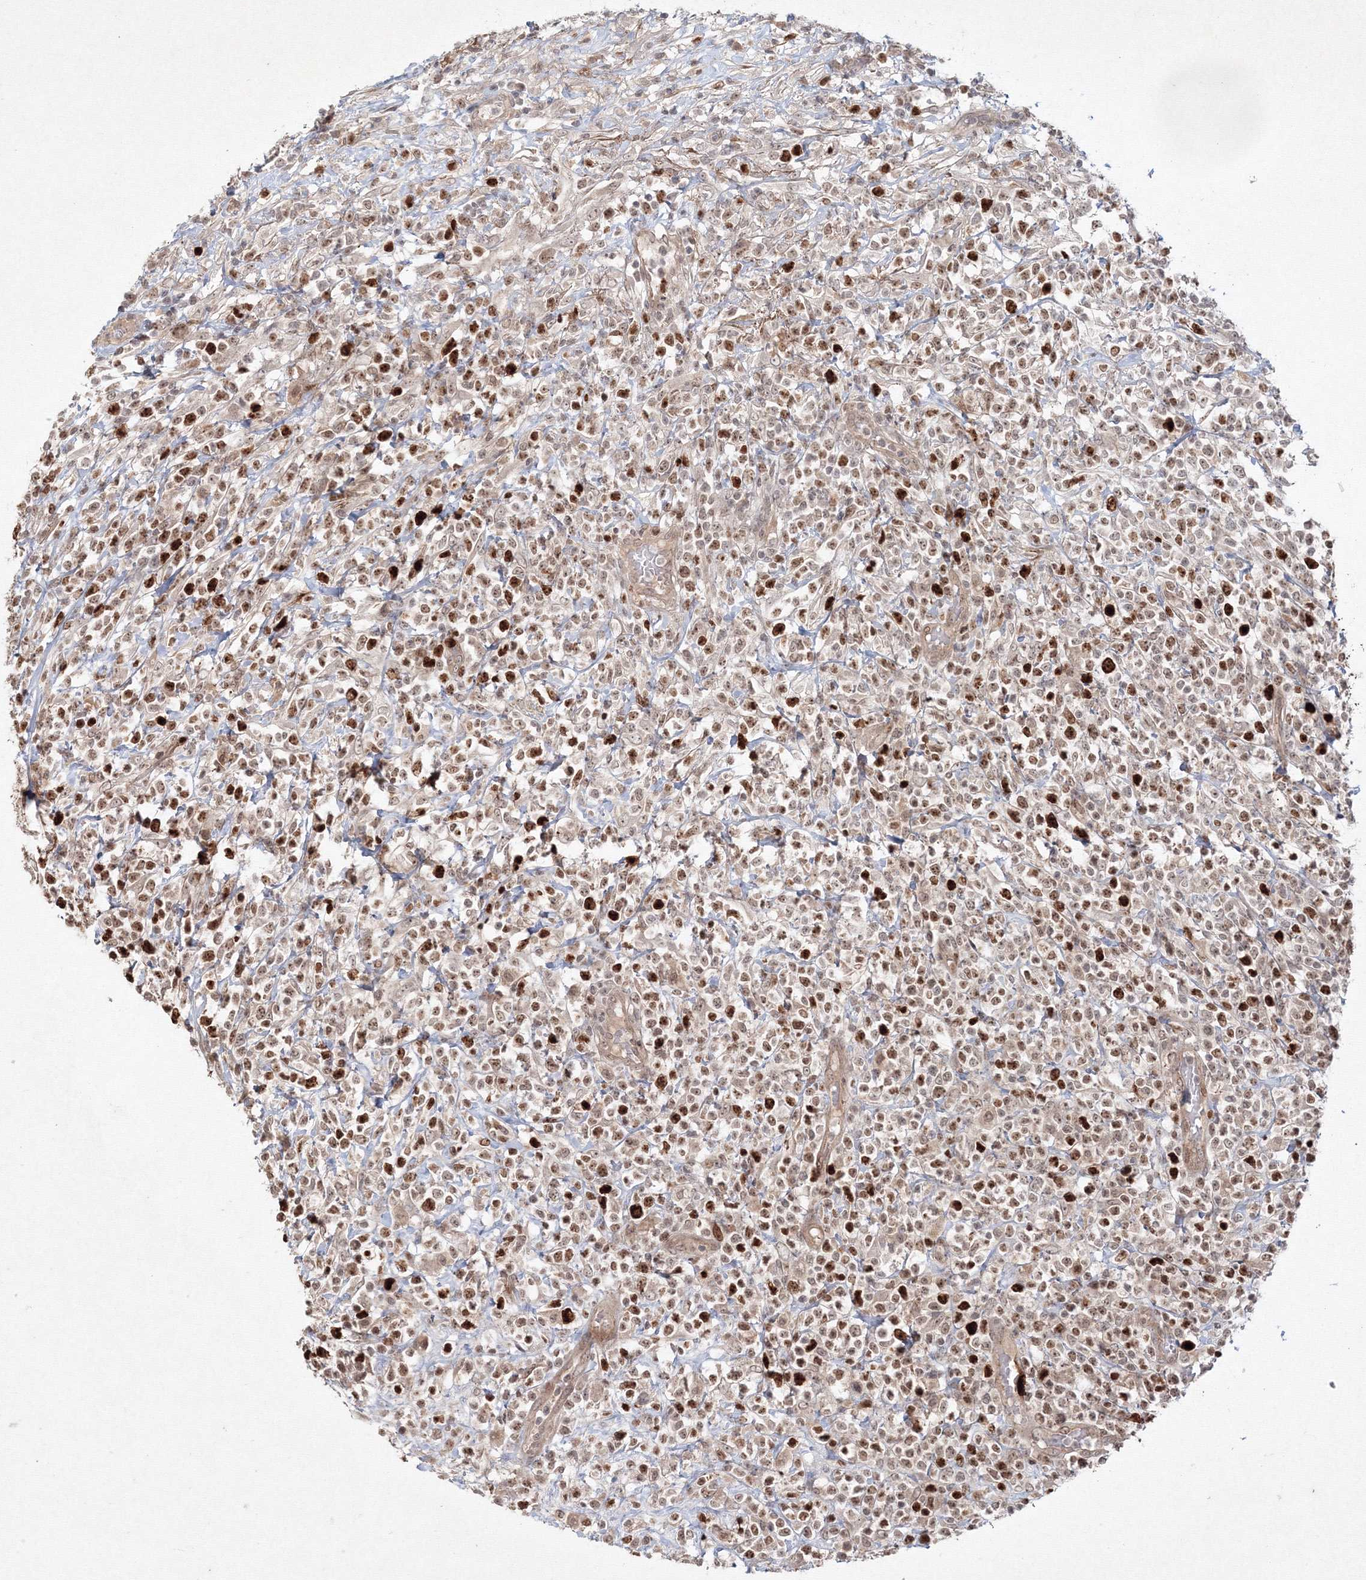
{"staining": {"intensity": "strong", "quantity": ">75%", "location": "nuclear"}, "tissue": "lymphoma", "cell_type": "Tumor cells", "image_type": "cancer", "snomed": [{"axis": "morphology", "description": "Malignant lymphoma, non-Hodgkin's type, High grade"}, {"axis": "topography", "description": "Colon"}], "caption": "Lymphoma tissue reveals strong nuclear staining in approximately >75% of tumor cells, visualized by immunohistochemistry.", "gene": "KIF20A", "patient": {"sex": "female", "age": 53}}